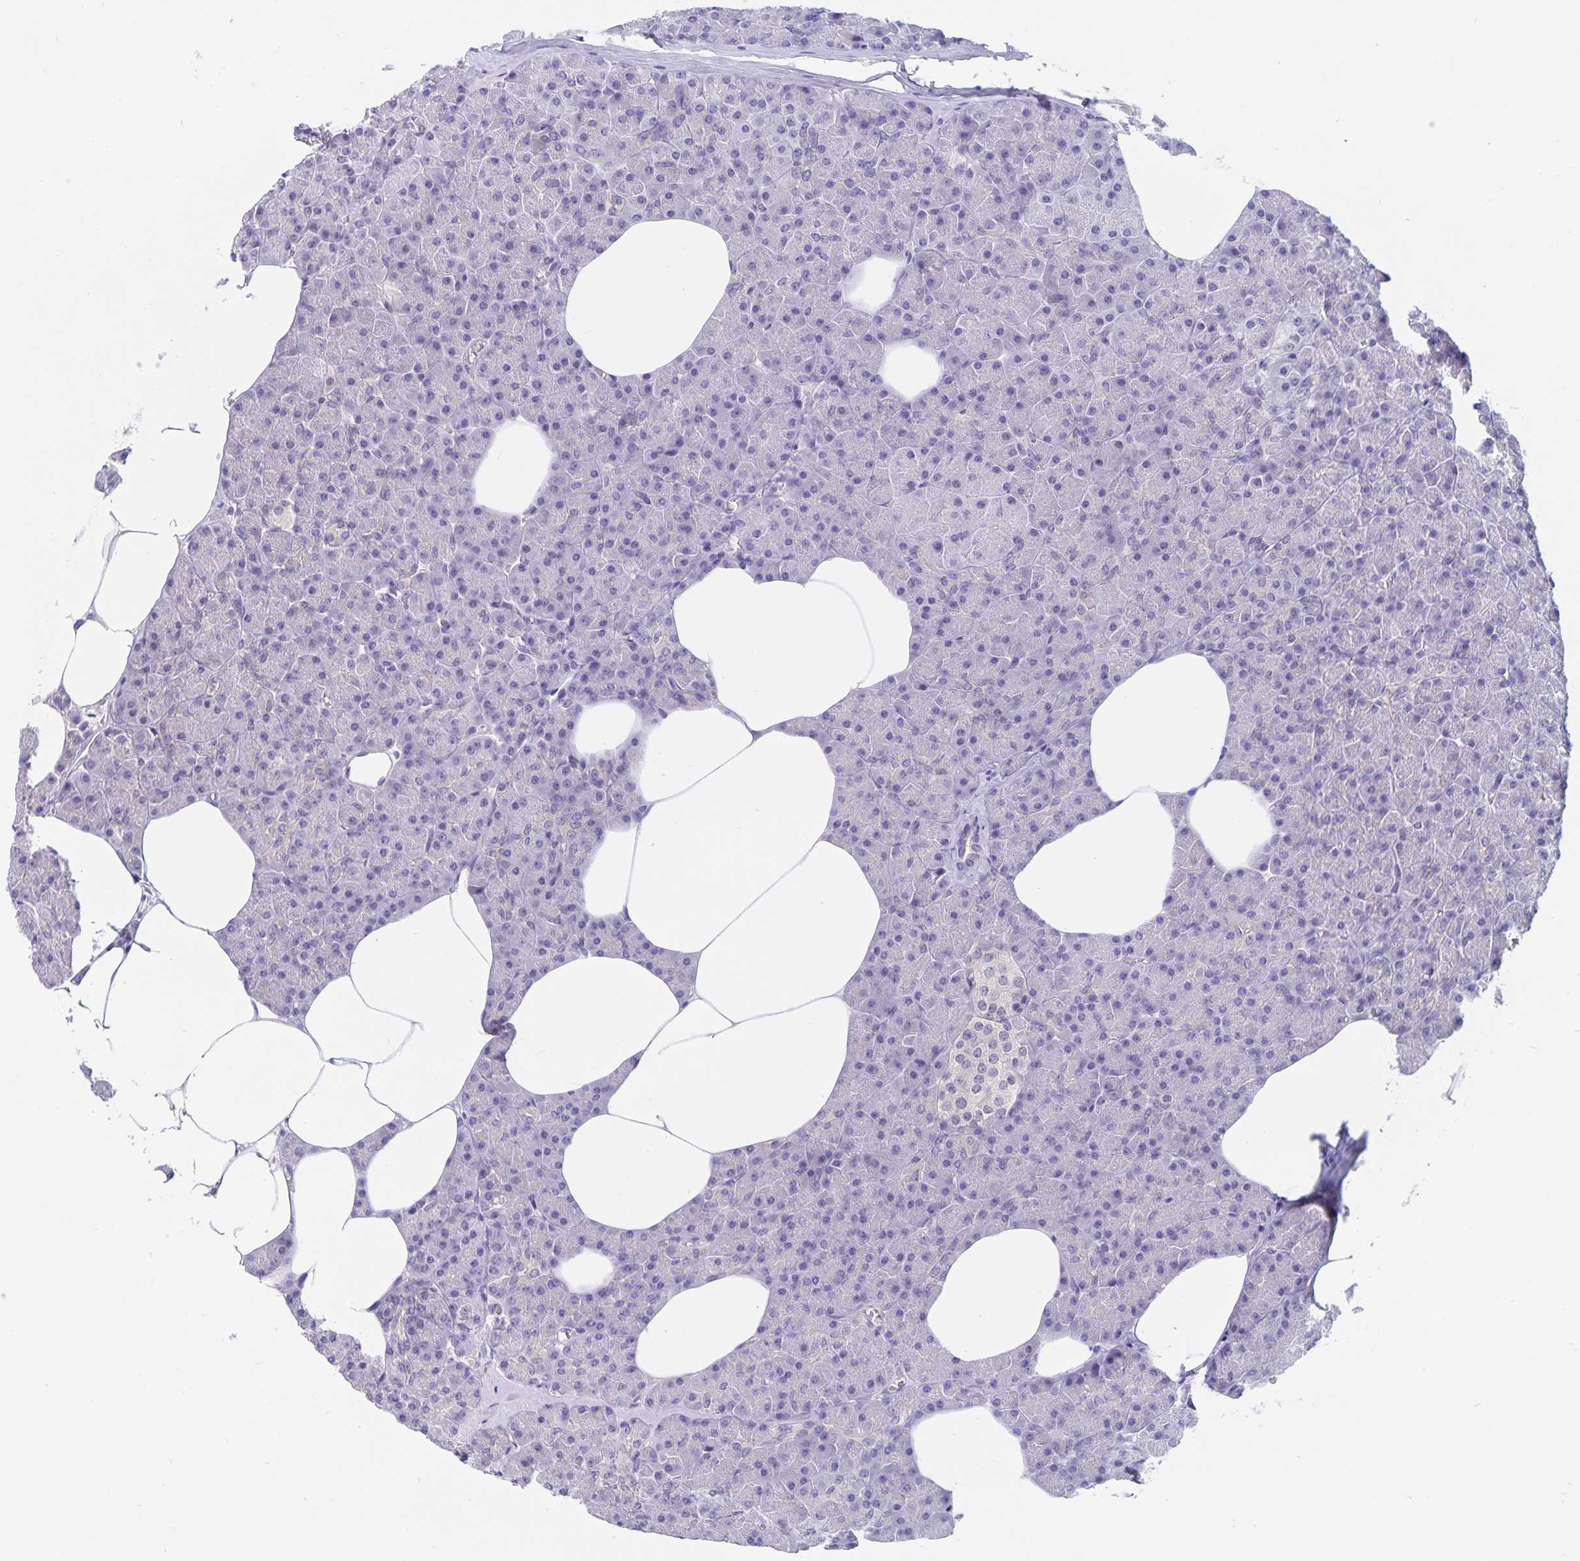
{"staining": {"intensity": "negative", "quantity": "none", "location": "none"}, "tissue": "pancreas", "cell_type": "Exocrine glandular cells", "image_type": "normal", "snomed": [{"axis": "morphology", "description": "Normal tissue, NOS"}, {"axis": "topography", "description": "Pancreas"}], "caption": "A high-resolution micrograph shows immunohistochemistry (IHC) staining of normal pancreas, which shows no significant staining in exocrine glandular cells.", "gene": "BAG6", "patient": {"sex": "female", "age": 45}}